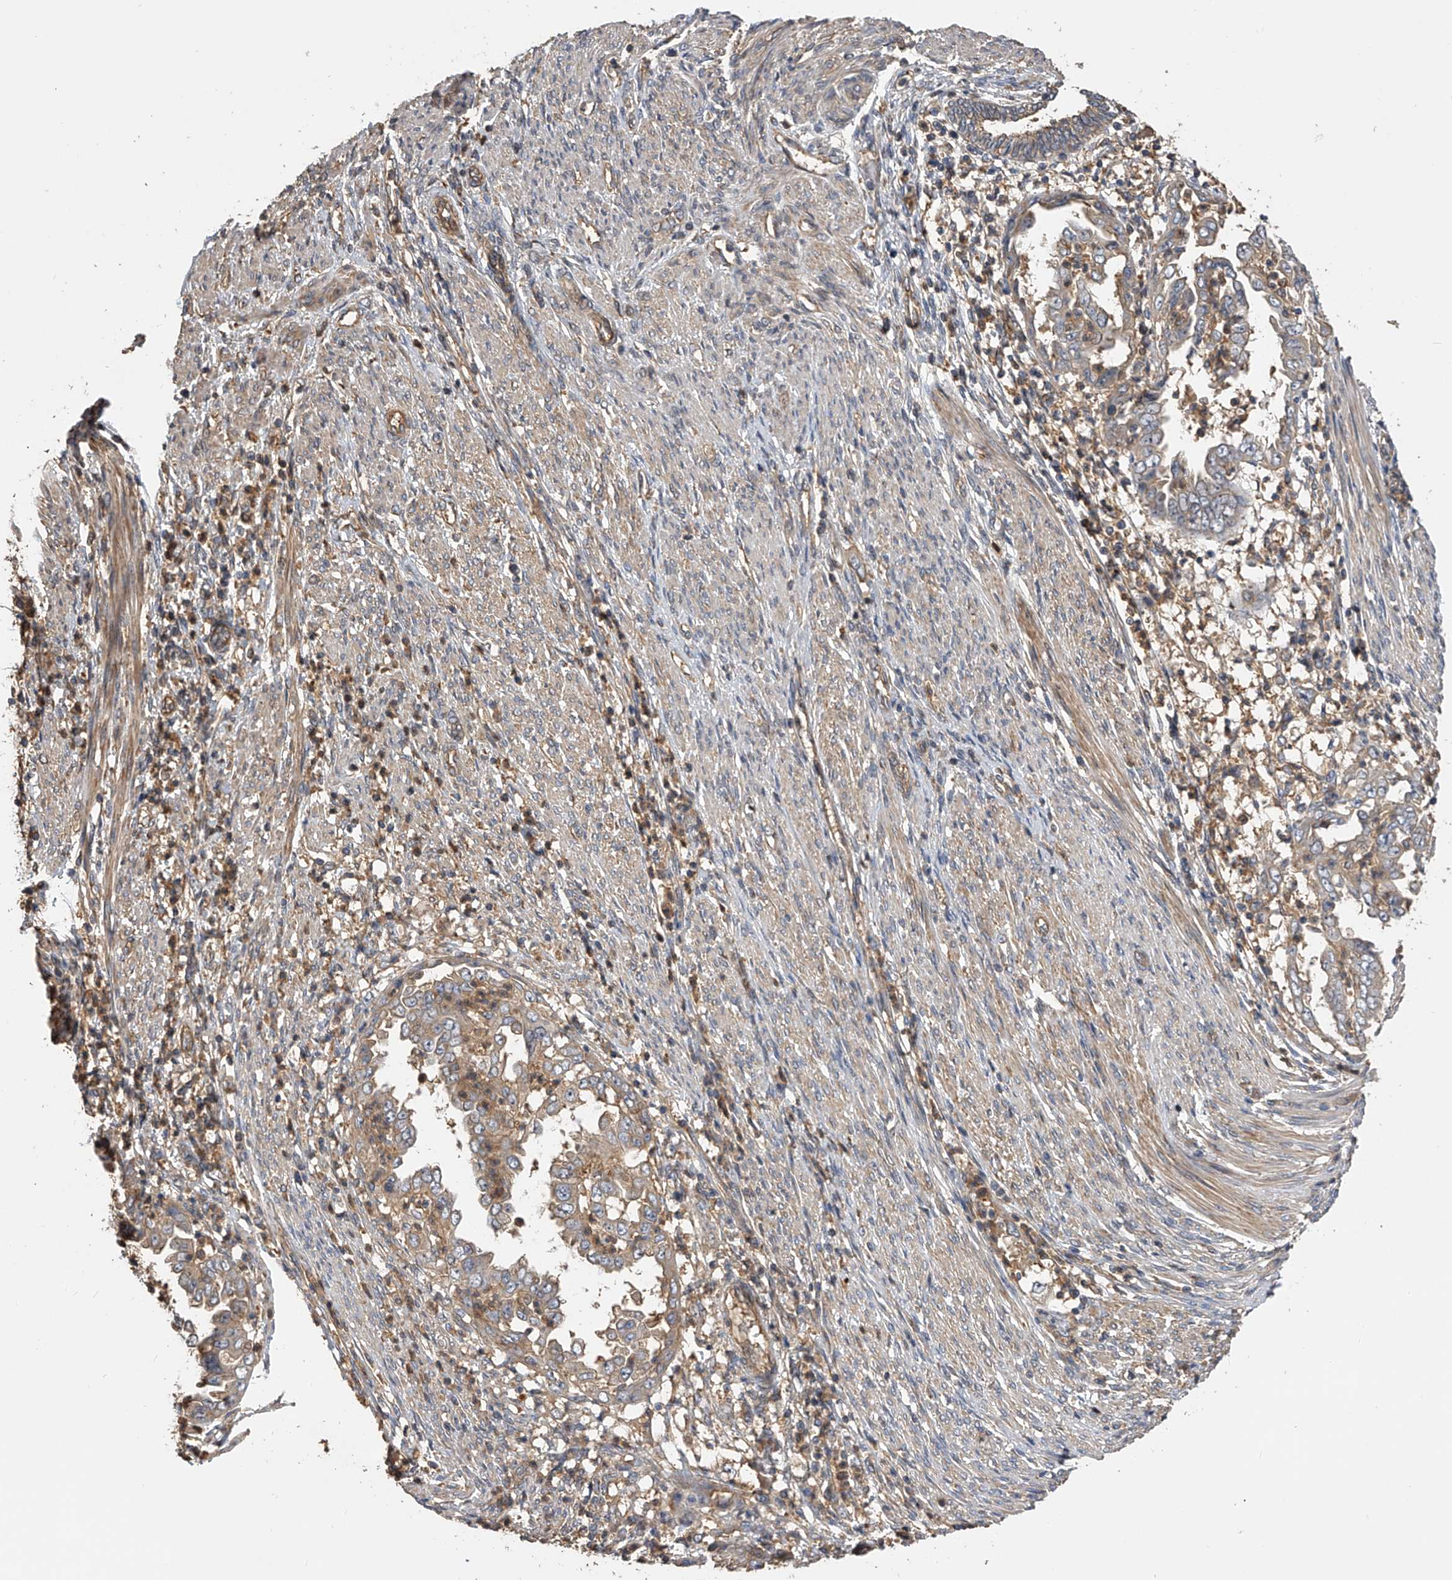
{"staining": {"intensity": "moderate", "quantity": "25%-75%", "location": "cytoplasmic/membranous"}, "tissue": "endometrial cancer", "cell_type": "Tumor cells", "image_type": "cancer", "snomed": [{"axis": "morphology", "description": "Adenocarcinoma, NOS"}, {"axis": "topography", "description": "Endometrium"}], "caption": "DAB (3,3'-diaminobenzidine) immunohistochemical staining of endometrial cancer exhibits moderate cytoplasmic/membranous protein staining in approximately 25%-75% of tumor cells. Nuclei are stained in blue.", "gene": "PTPRA", "patient": {"sex": "female", "age": 85}}